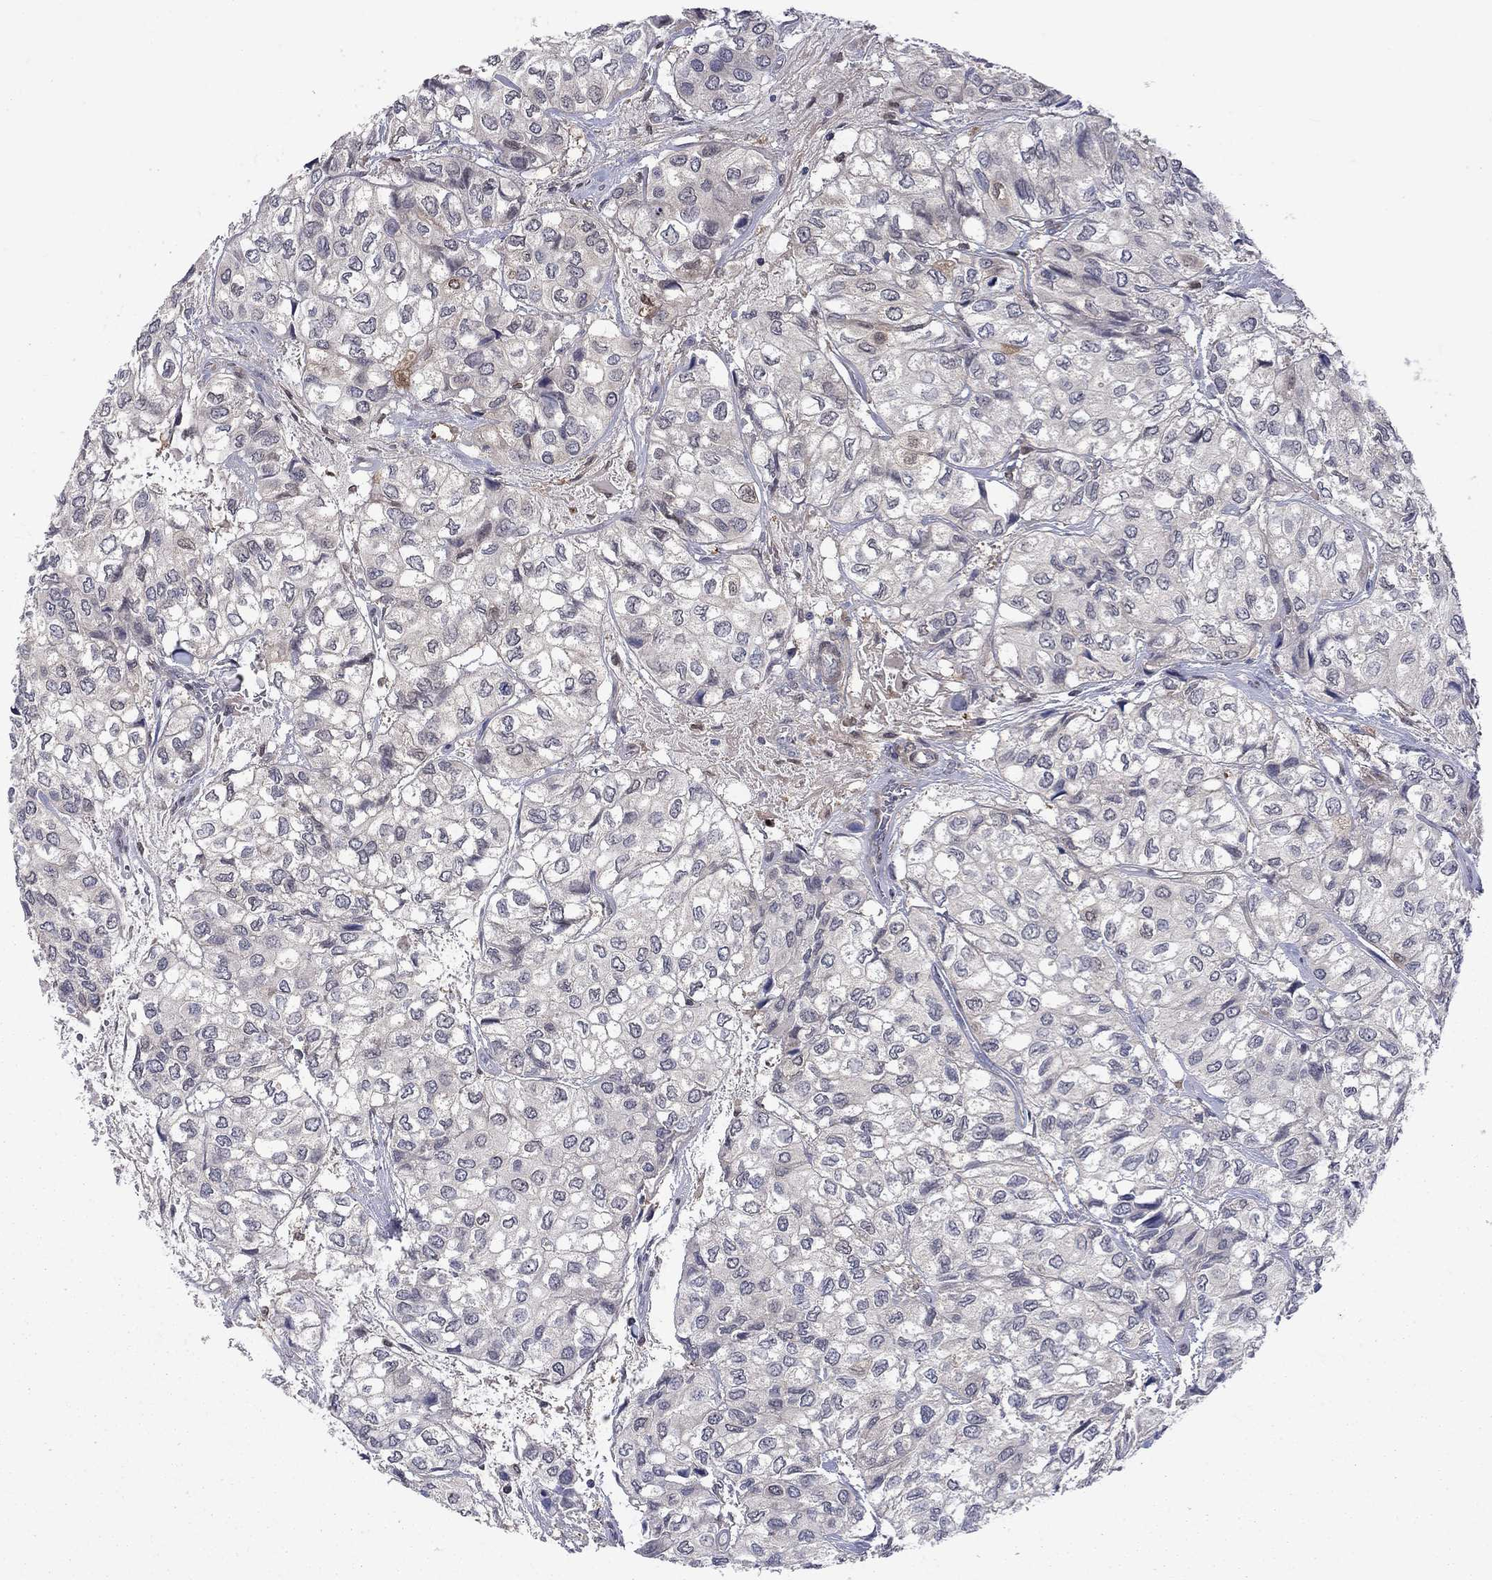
{"staining": {"intensity": "negative", "quantity": "none", "location": "none"}, "tissue": "urothelial cancer", "cell_type": "Tumor cells", "image_type": "cancer", "snomed": [{"axis": "morphology", "description": "Urothelial carcinoma, High grade"}, {"axis": "topography", "description": "Urinary bladder"}], "caption": "The histopathology image reveals no significant expression in tumor cells of urothelial cancer. (DAB immunohistochemistry (IHC), high magnification).", "gene": "CBR1", "patient": {"sex": "male", "age": 73}}